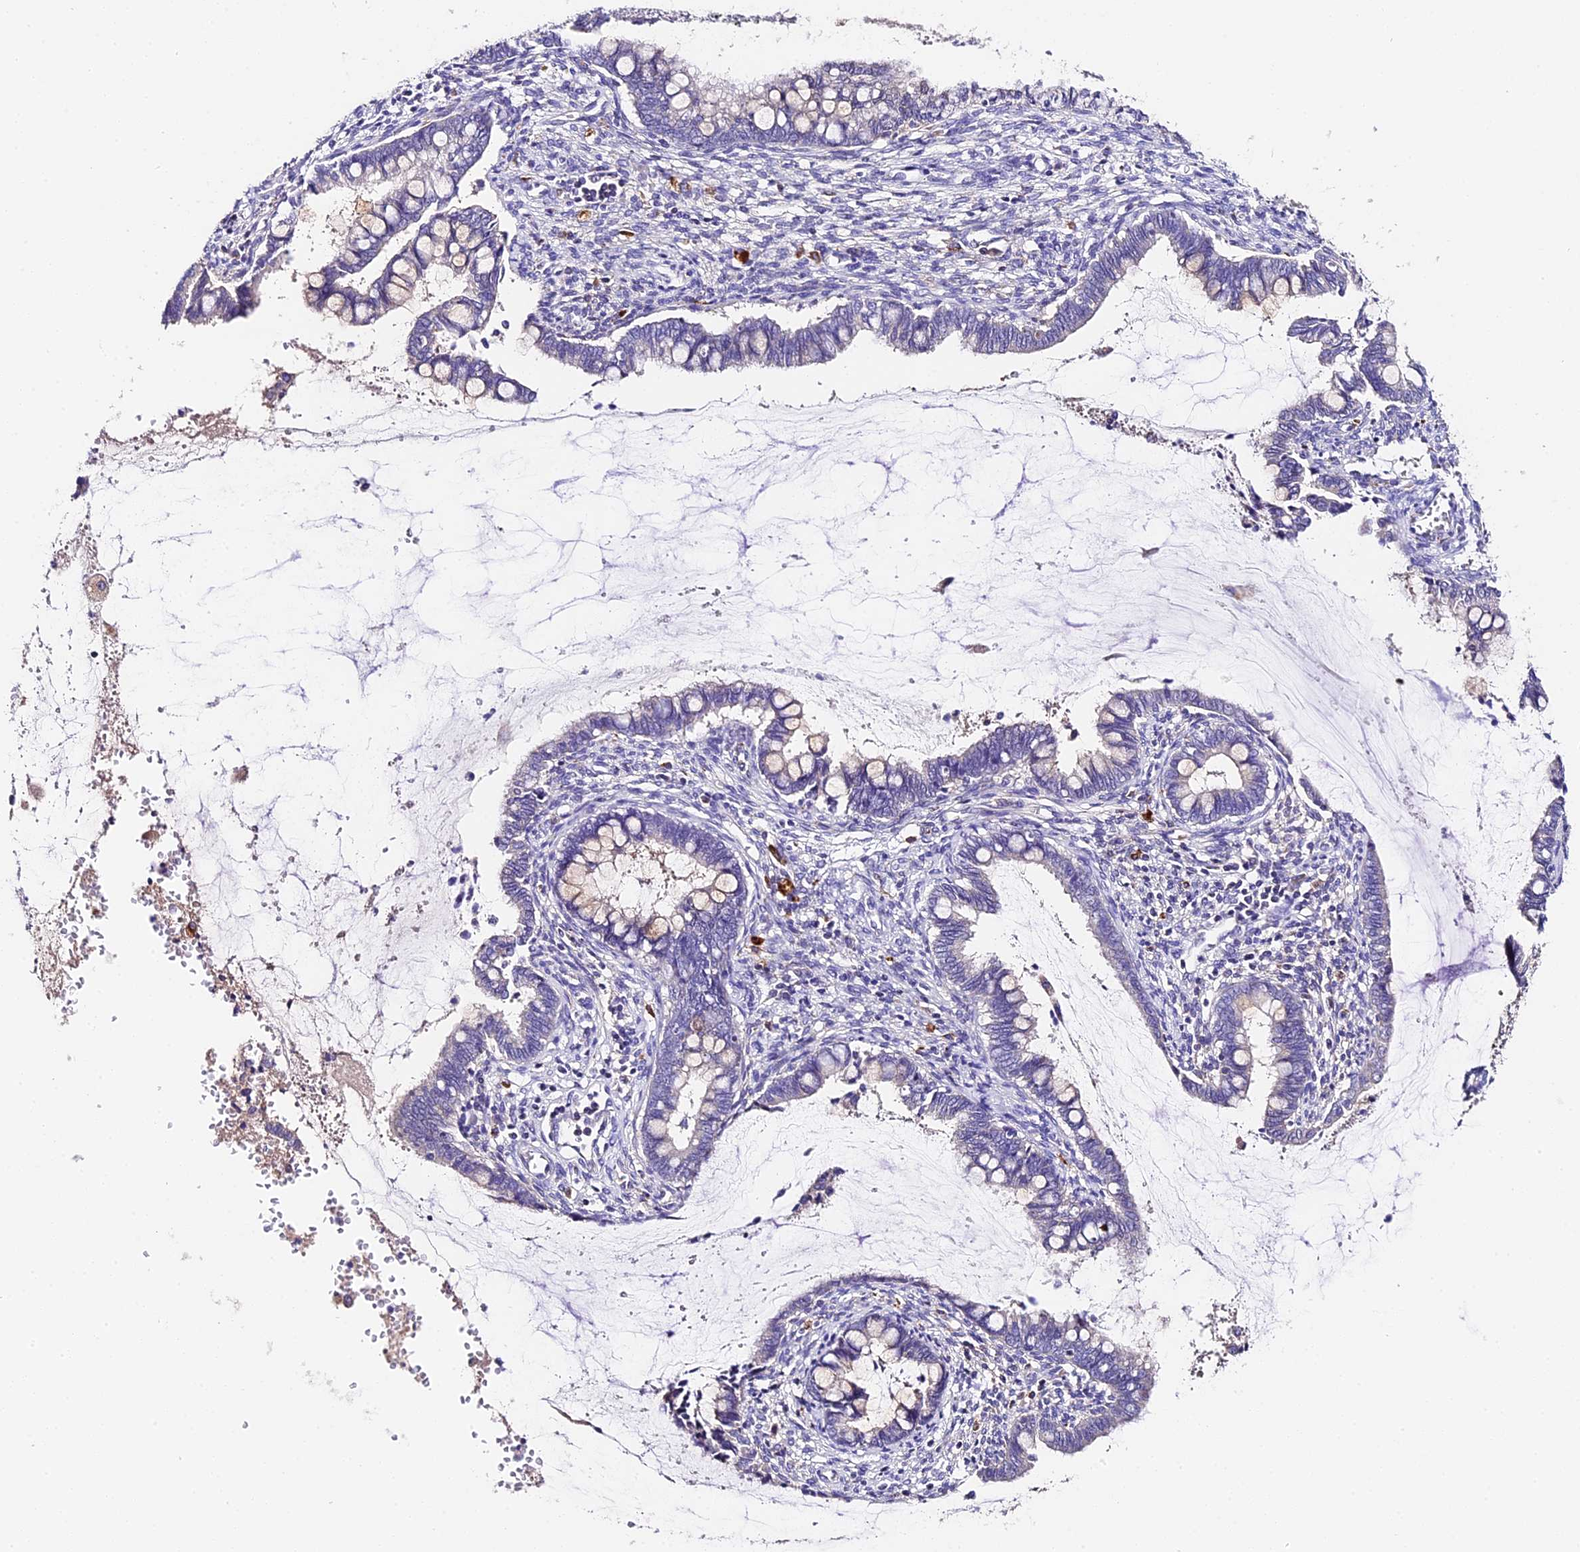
{"staining": {"intensity": "negative", "quantity": "none", "location": "none"}, "tissue": "cervical cancer", "cell_type": "Tumor cells", "image_type": "cancer", "snomed": [{"axis": "morphology", "description": "Adenocarcinoma, NOS"}, {"axis": "topography", "description": "Cervix"}], "caption": "A high-resolution histopathology image shows immunohistochemistry (IHC) staining of cervical cancer (adenocarcinoma), which displays no significant staining in tumor cells.", "gene": "LYPD6", "patient": {"sex": "female", "age": 44}}